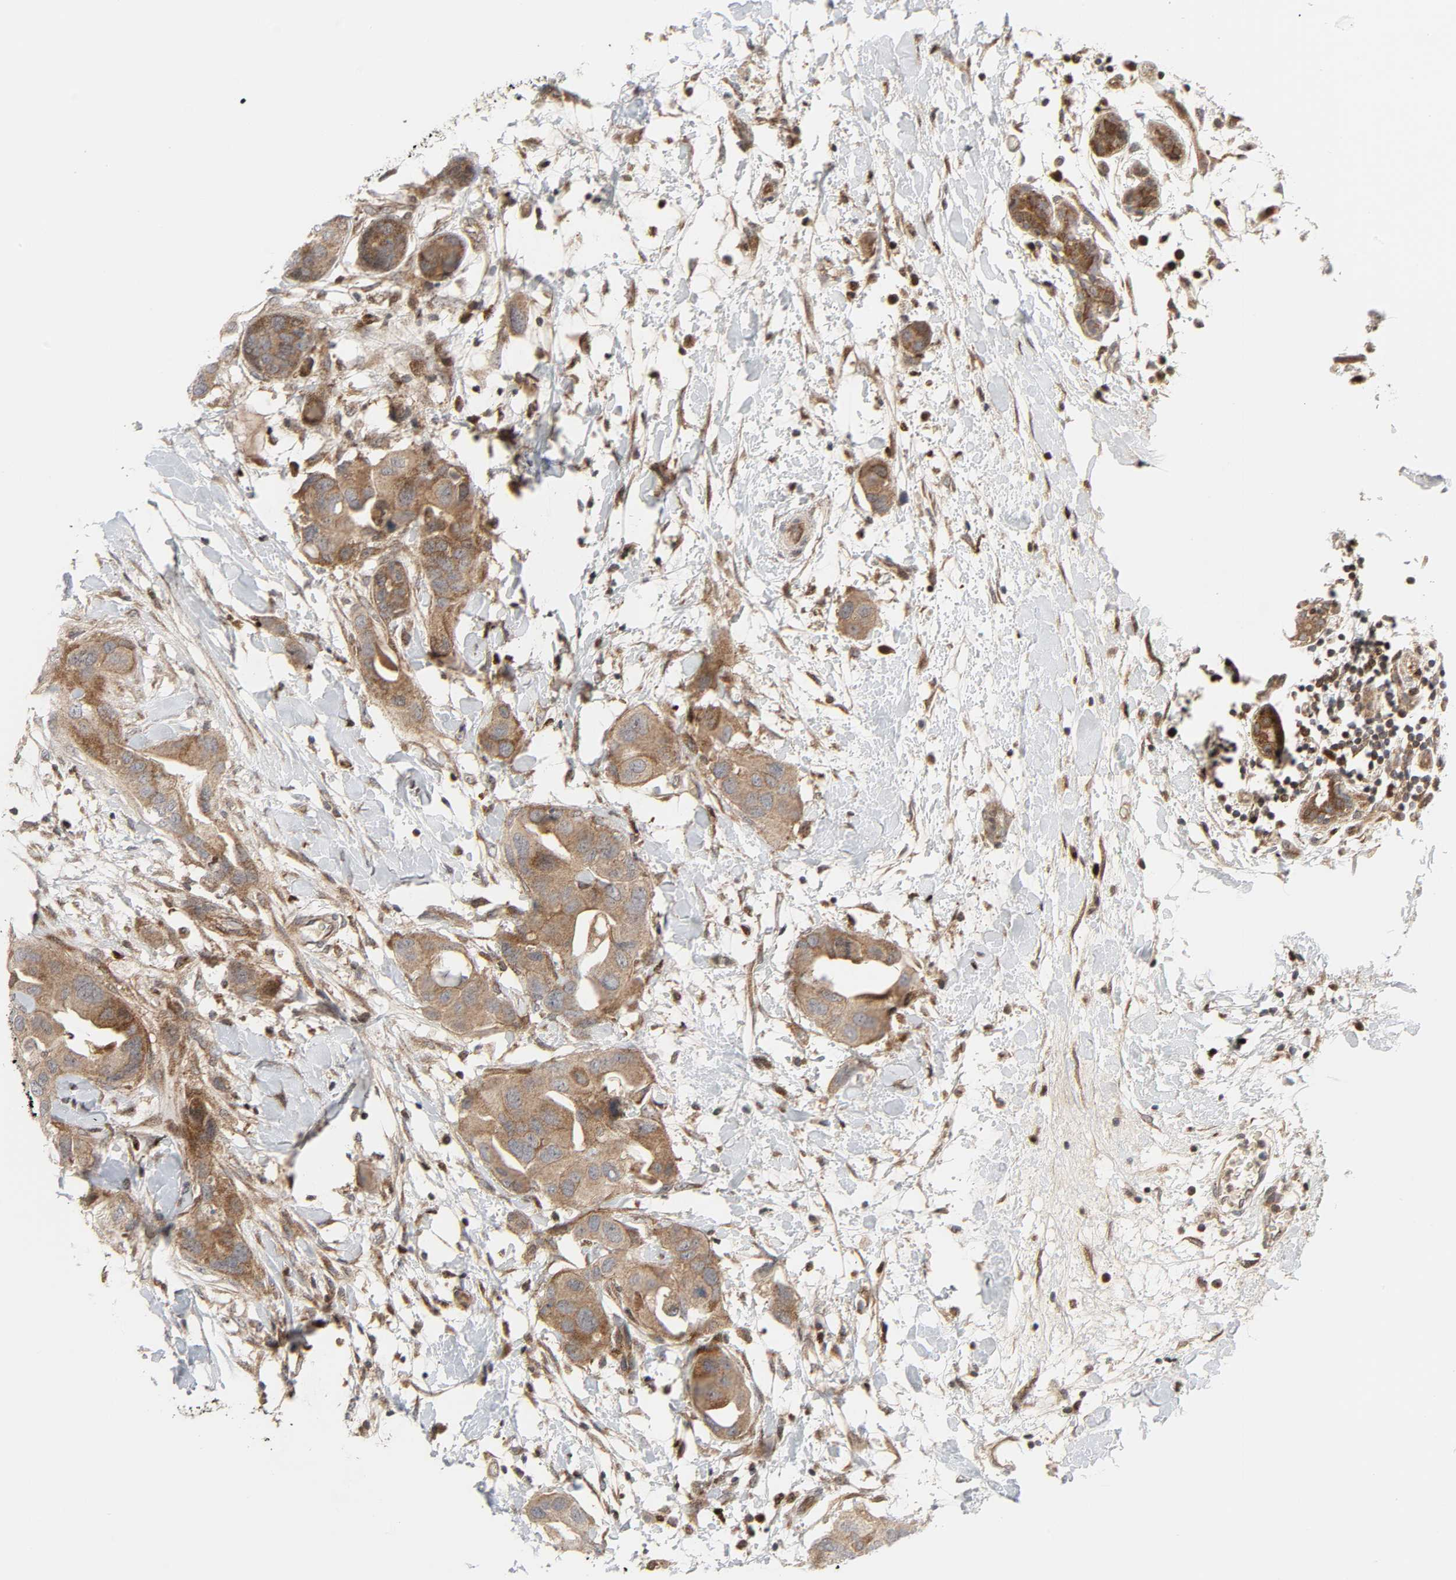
{"staining": {"intensity": "moderate", "quantity": ">75%", "location": "cytoplasmic/membranous"}, "tissue": "breast cancer", "cell_type": "Tumor cells", "image_type": "cancer", "snomed": [{"axis": "morphology", "description": "Duct carcinoma"}, {"axis": "topography", "description": "Breast"}], "caption": "This image exhibits breast infiltrating ductal carcinoma stained with immunohistochemistry to label a protein in brown. The cytoplasmic/membranous of tumor cells show moderate positivity for the protein. Nuclei are counter-stained blue.", "gene": "CHUK", "patient": {"sex": "female", "age": 40}}